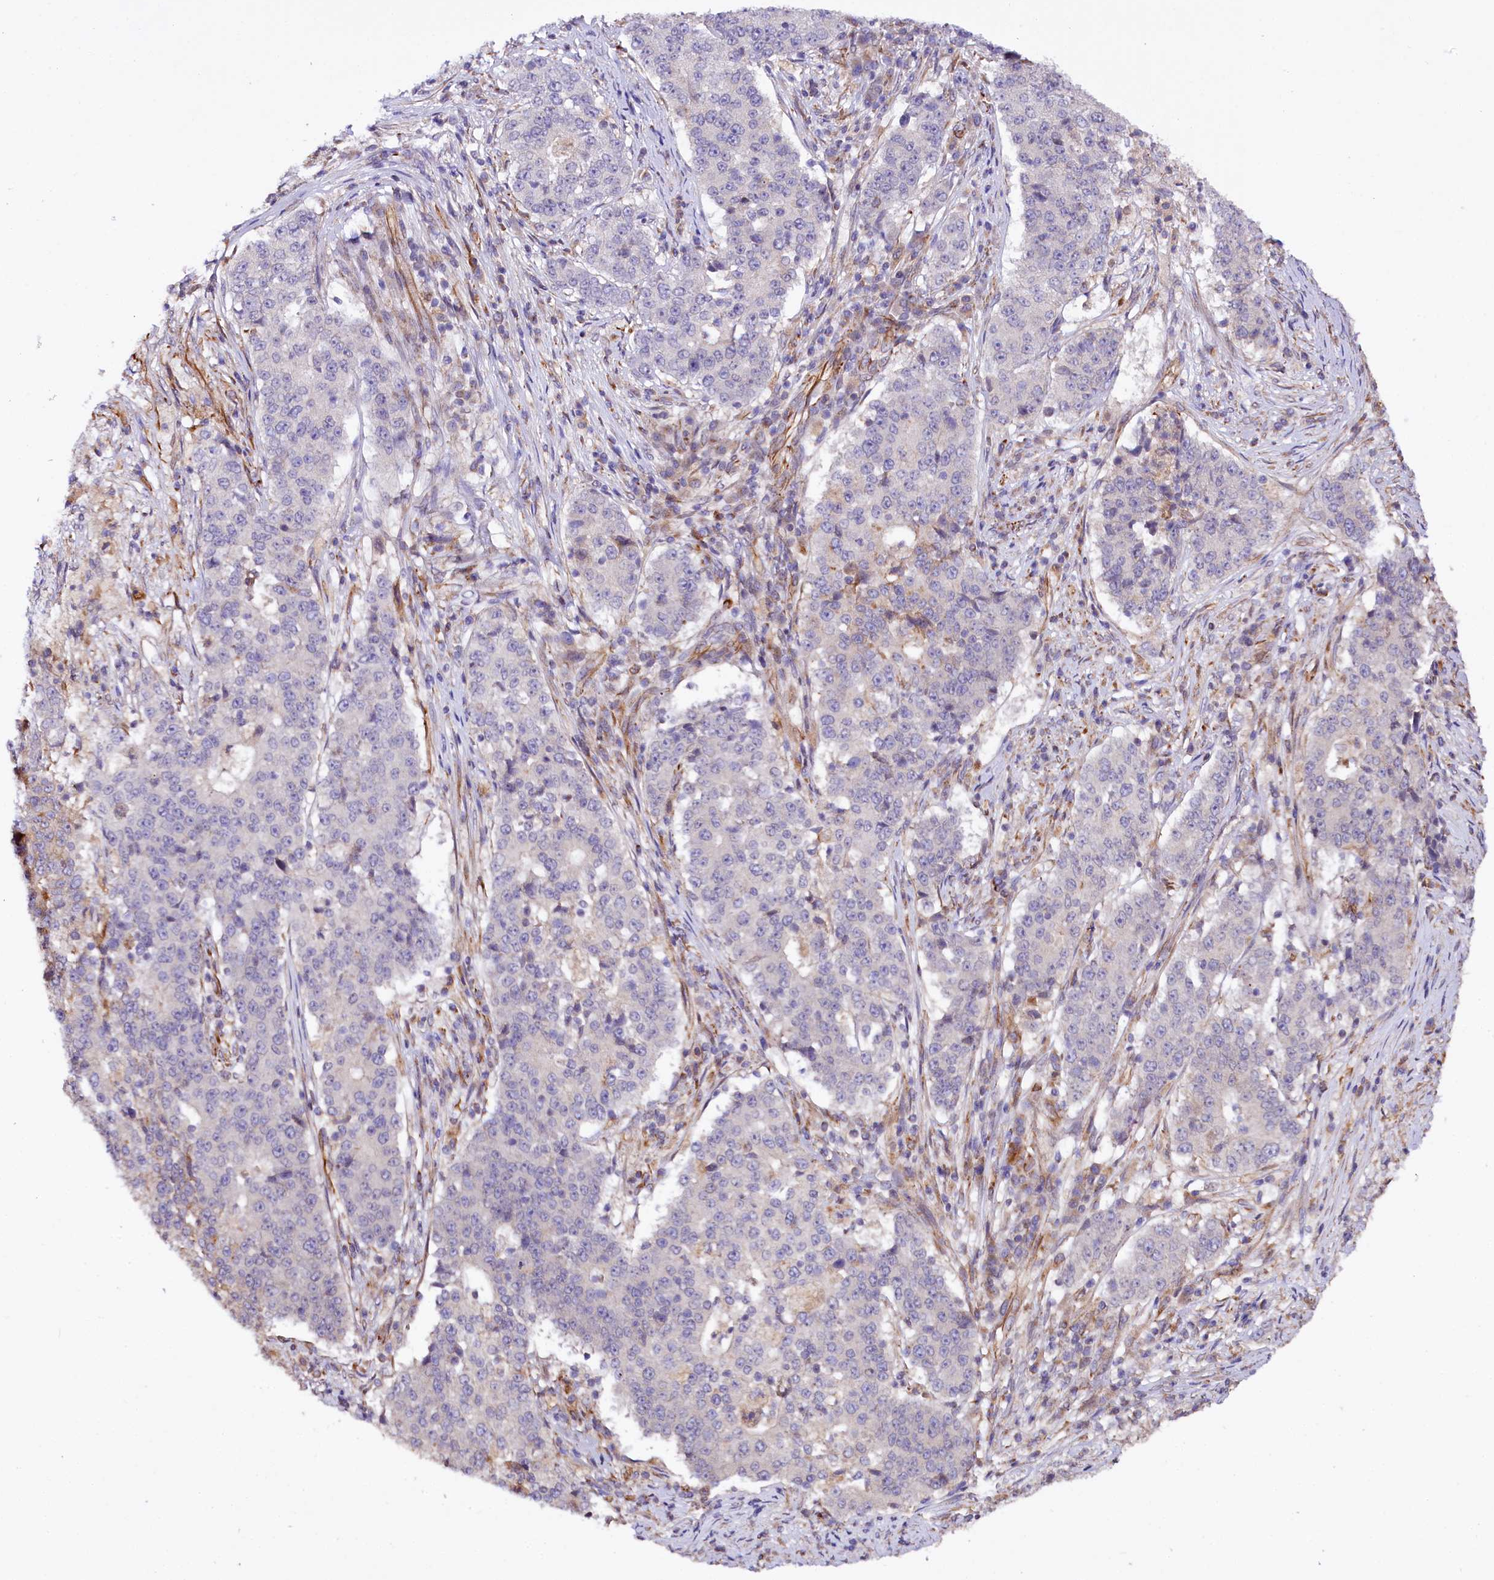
{"staining": {"intensity": "negative", "quantity": "none", "location": "none"}, "tissue": "stomach cancer", "cell_type": "Tumor cells", "image_type": "cancer", "snomed": [{"axis": "morphology", "description": "Adenocarcinoma, NOS"}, {"axis": "topography", "description": "Stomach"}], "caption": "Human stomach cancer (adenocarcinoma) stained for a protein using IHC shows no staining in tumor cells.", "gene": "TTC12", "patient": {"sex": "male", "age": 59}}